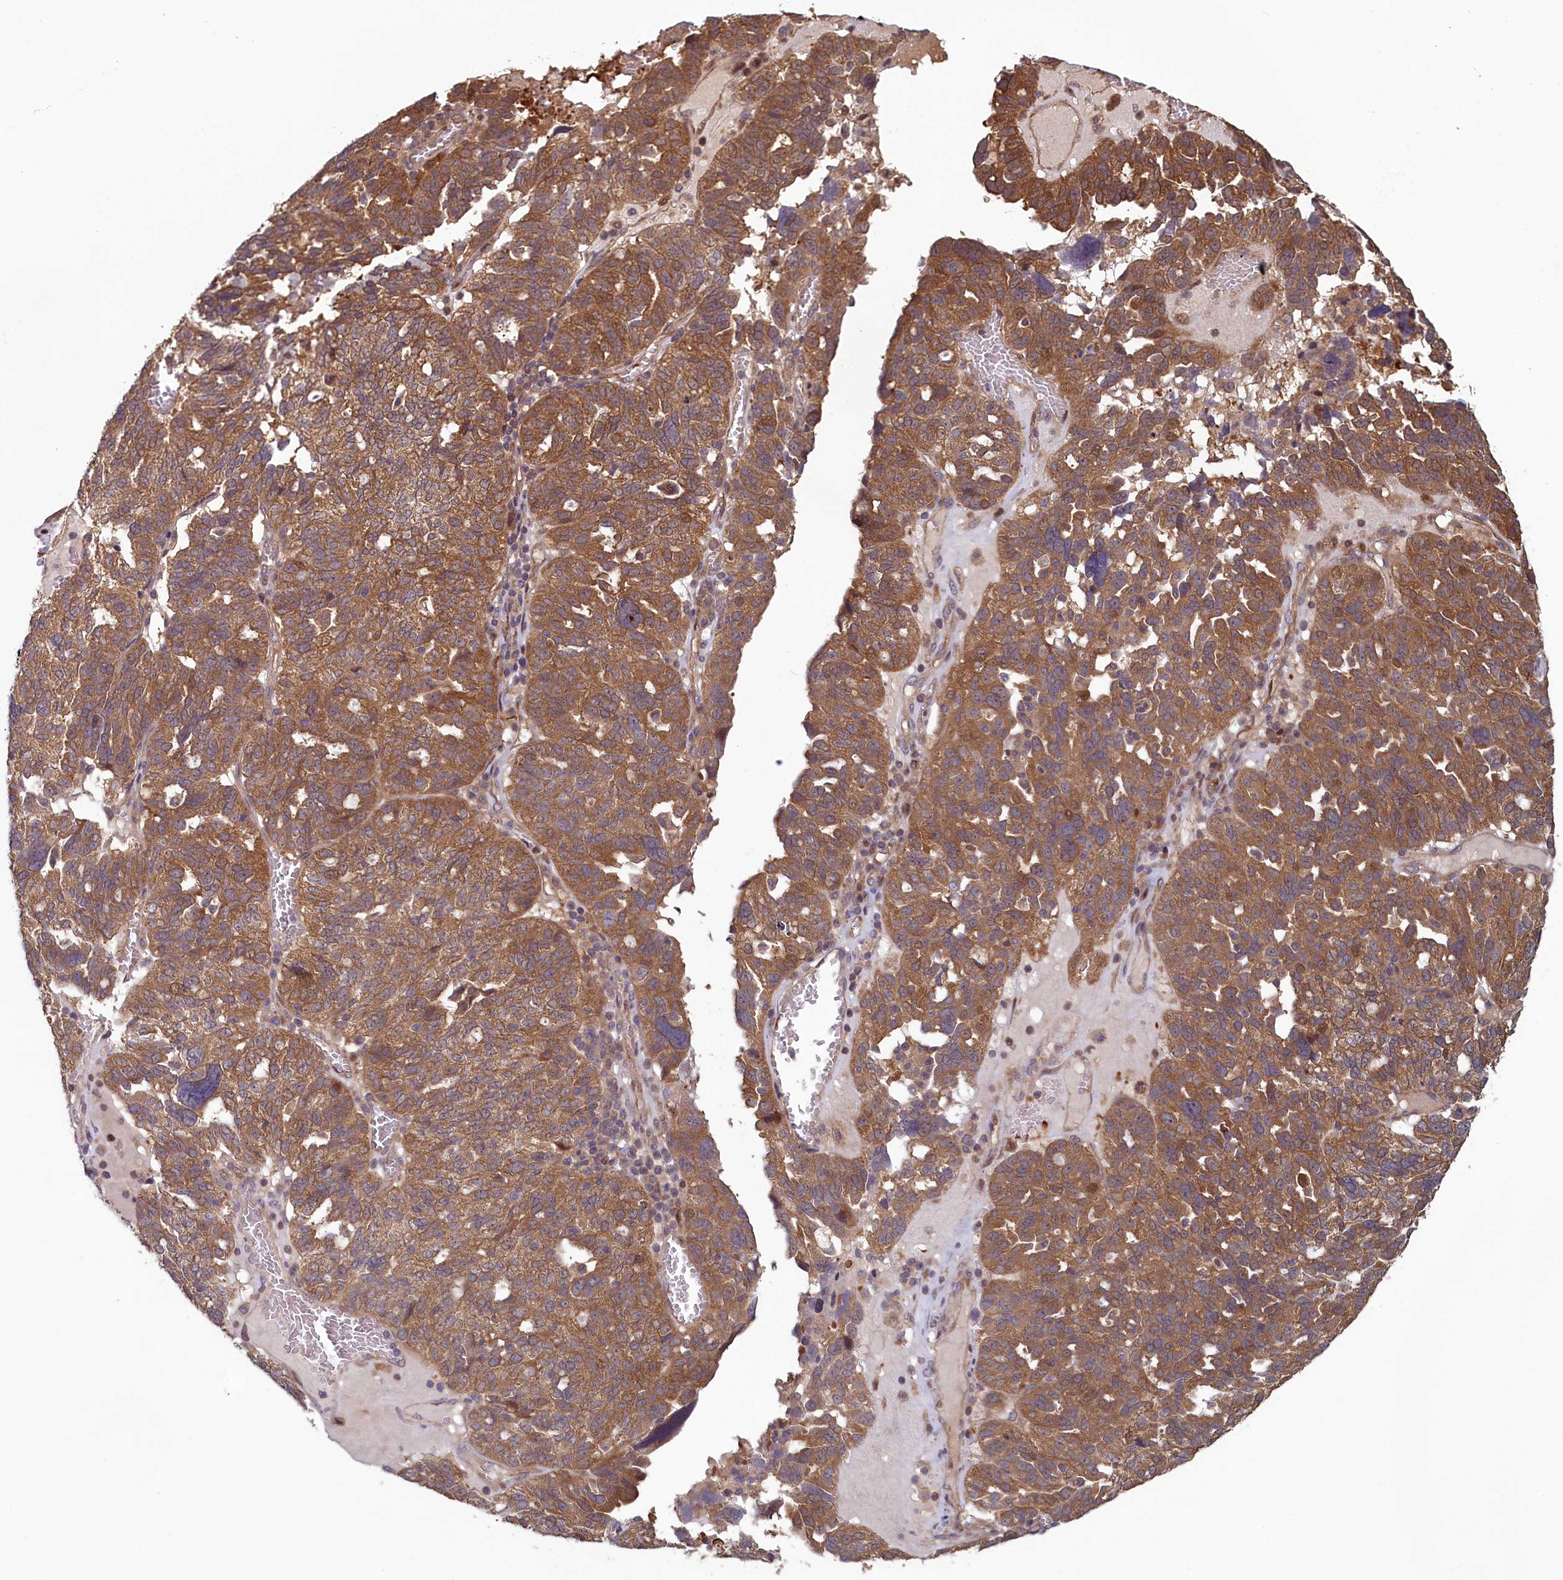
{"staining": {"intensity": "moderate", "quantity": ">75%", "location": "cytoplasmic/membranous"}, "tissue": "ovarian cancer", "cell_type": "Tumor cells", "image_type": "cancer", "snomed": [{"axis": "morphology", "description": "Cystadenocarcinoma, serous, NOS"}, {"axis": "topography", "description": "Ovary"}], "caption": "Immunohistochemistry photomicrograph of ovarian cancer stained for a protein (brown), which displays medium levels of moderate cytoplasmic/membranous expression in approximately >75% of tumor cells.", "gene": "CIAO2B", "patient": {"sex": "female", "age": 59}}